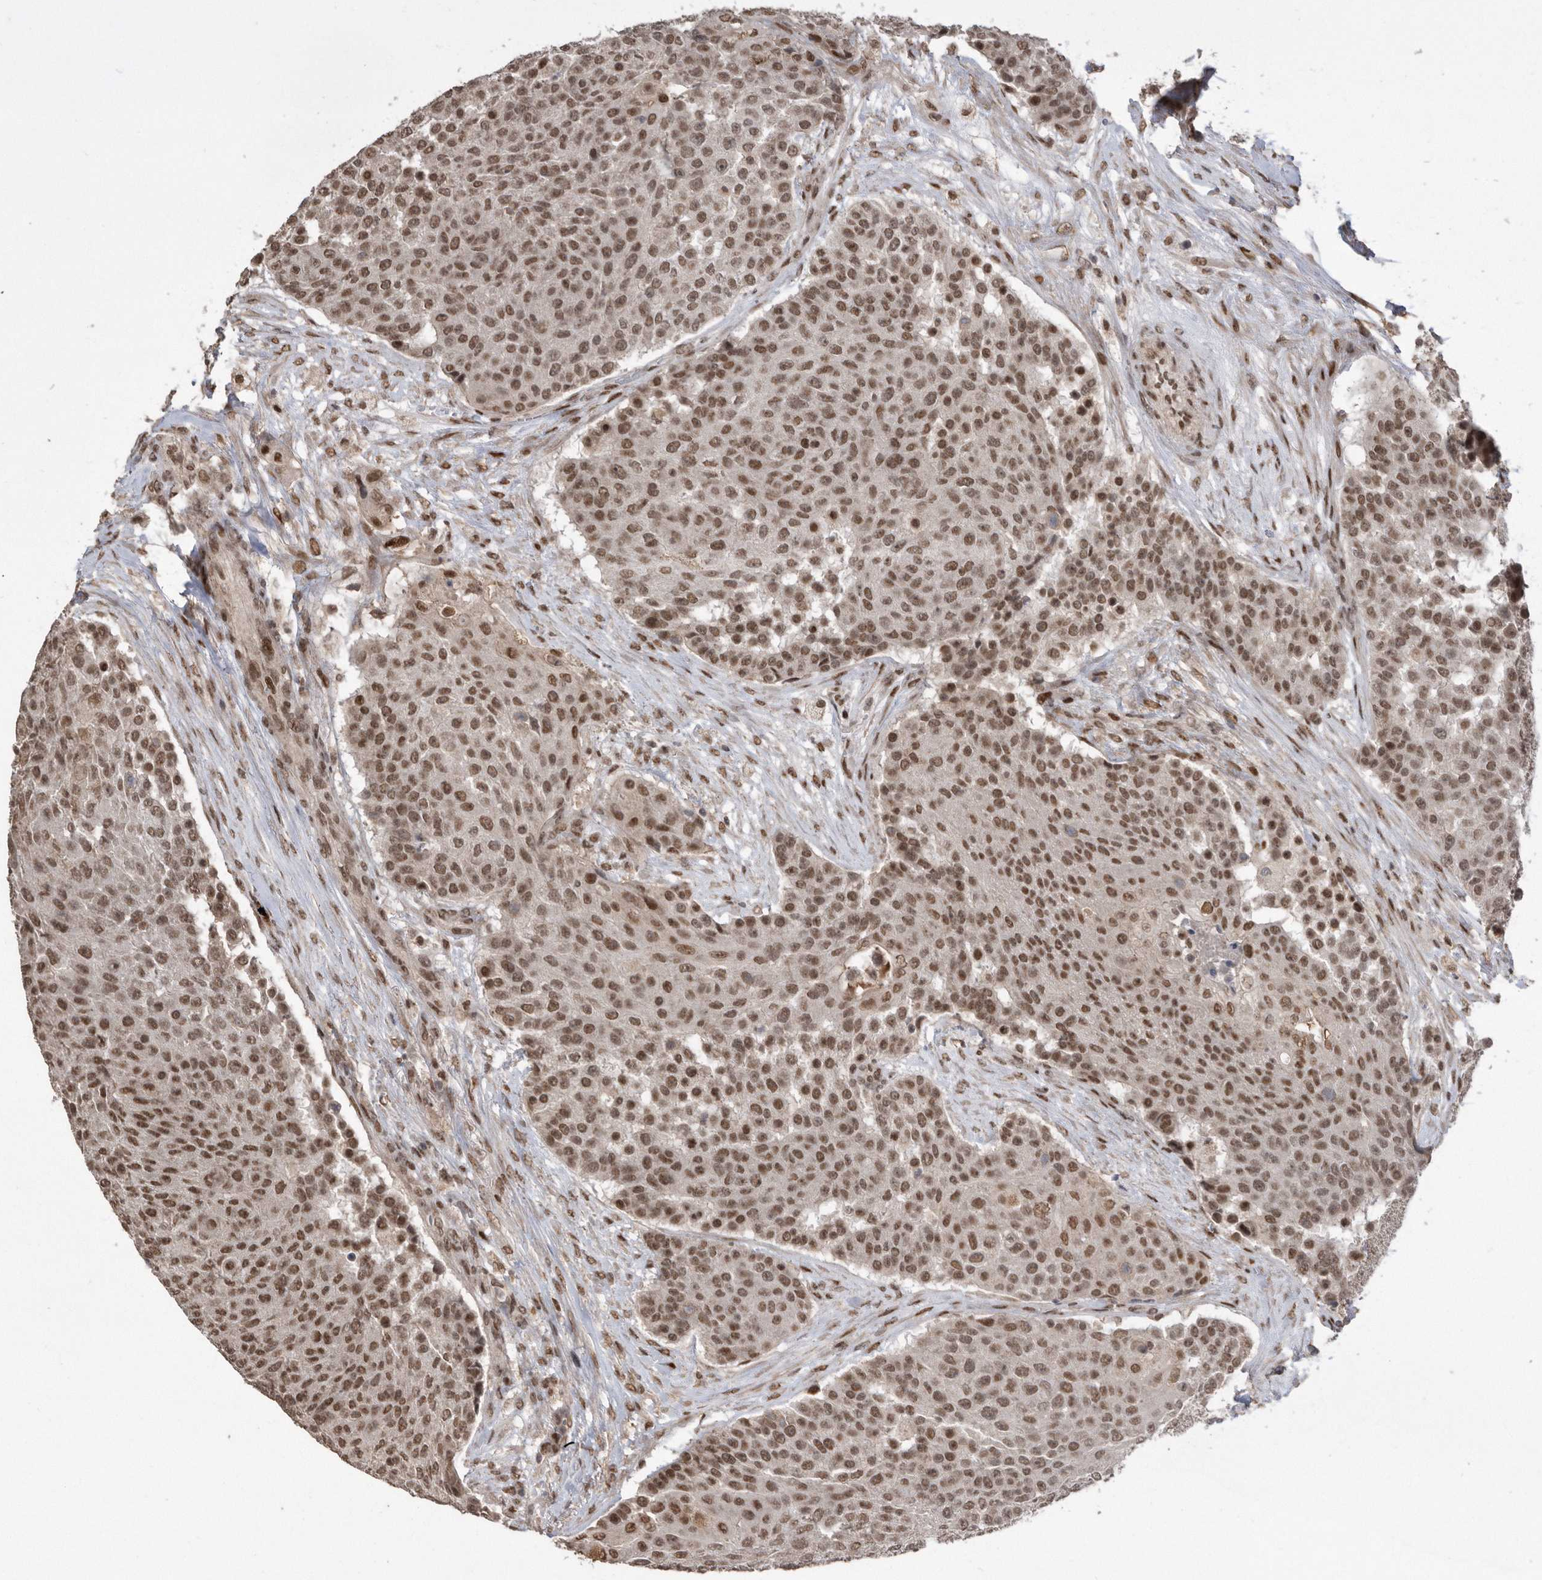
{"staining": {"intensity": "moderate", "quantity": ">75%", "location": "nuclear"}, "tissue": "urothelial cancer", "cell_type": "Tumor cells", "image_type": "cancer", "snomed": [{"axis": "morphology", "description": "Urothelial carcinoma, High grade"}, {"axis": "topography", "description": "Urinary bladder"}], "caption": "High-grade urothelial carcinoma was stained to show a protein in brown. There is medium levels of moderate nuclear staining in approximately >75% of tumor cells.", "gene": "TDRD3", "patient": {"sex": "female", "age": 63}}